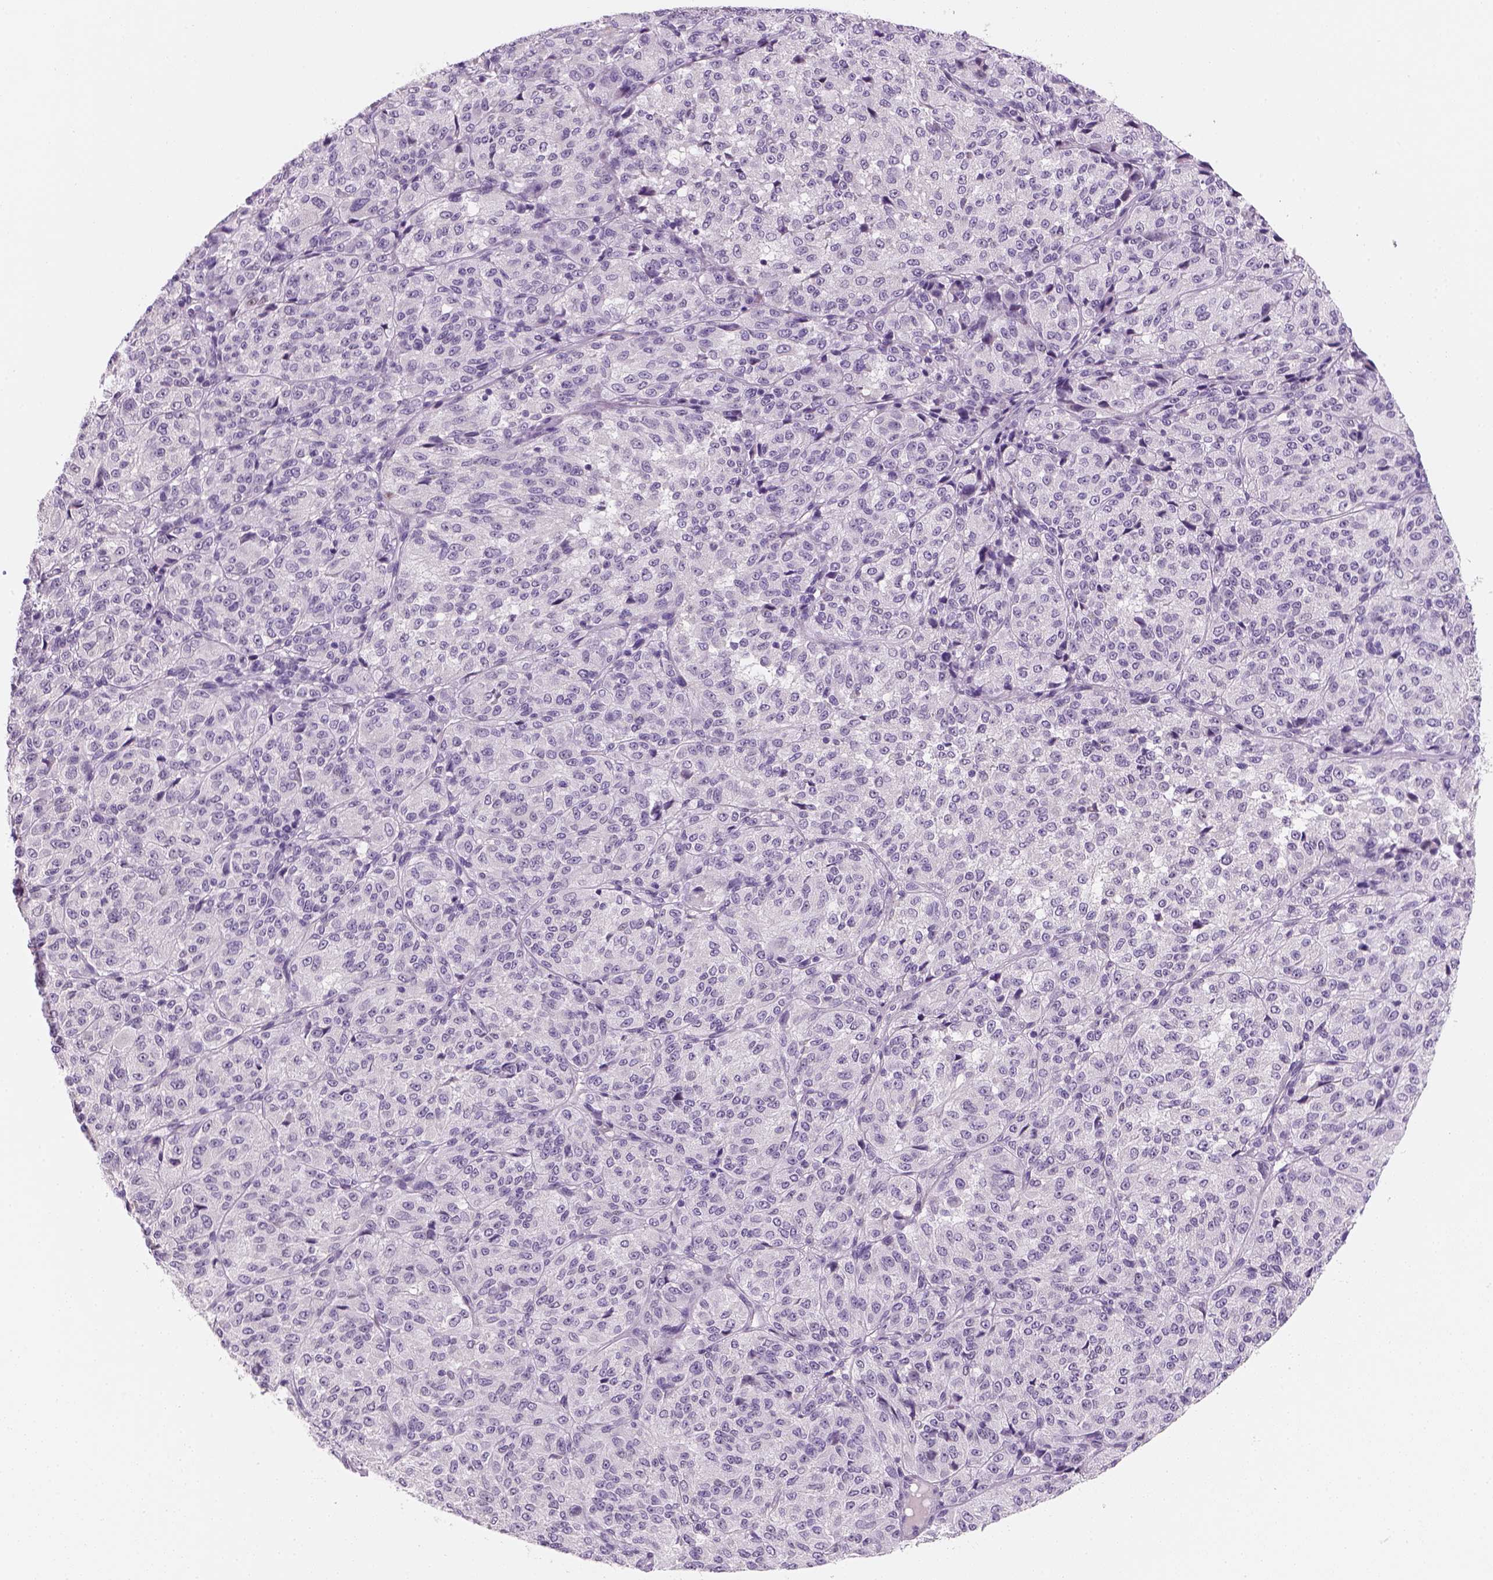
{"staining": {"intensity": "negative", "quantity": "none", "location": "none"}, "tissue": "melanoma", "cell_type": "Tumor cells", "image_type": "cancer", "snomed": [{"axis": "morphology", "description": "Malignant melanoma, Metastatic site"}, {"axis": "topography", "description": "Brain"}], "caption": "Immunohistochemical staining of human melanoma exhibits no significant expression in tumor cells.", "gene": "TP53", "patient": {"sex": "female", "age": 56}}